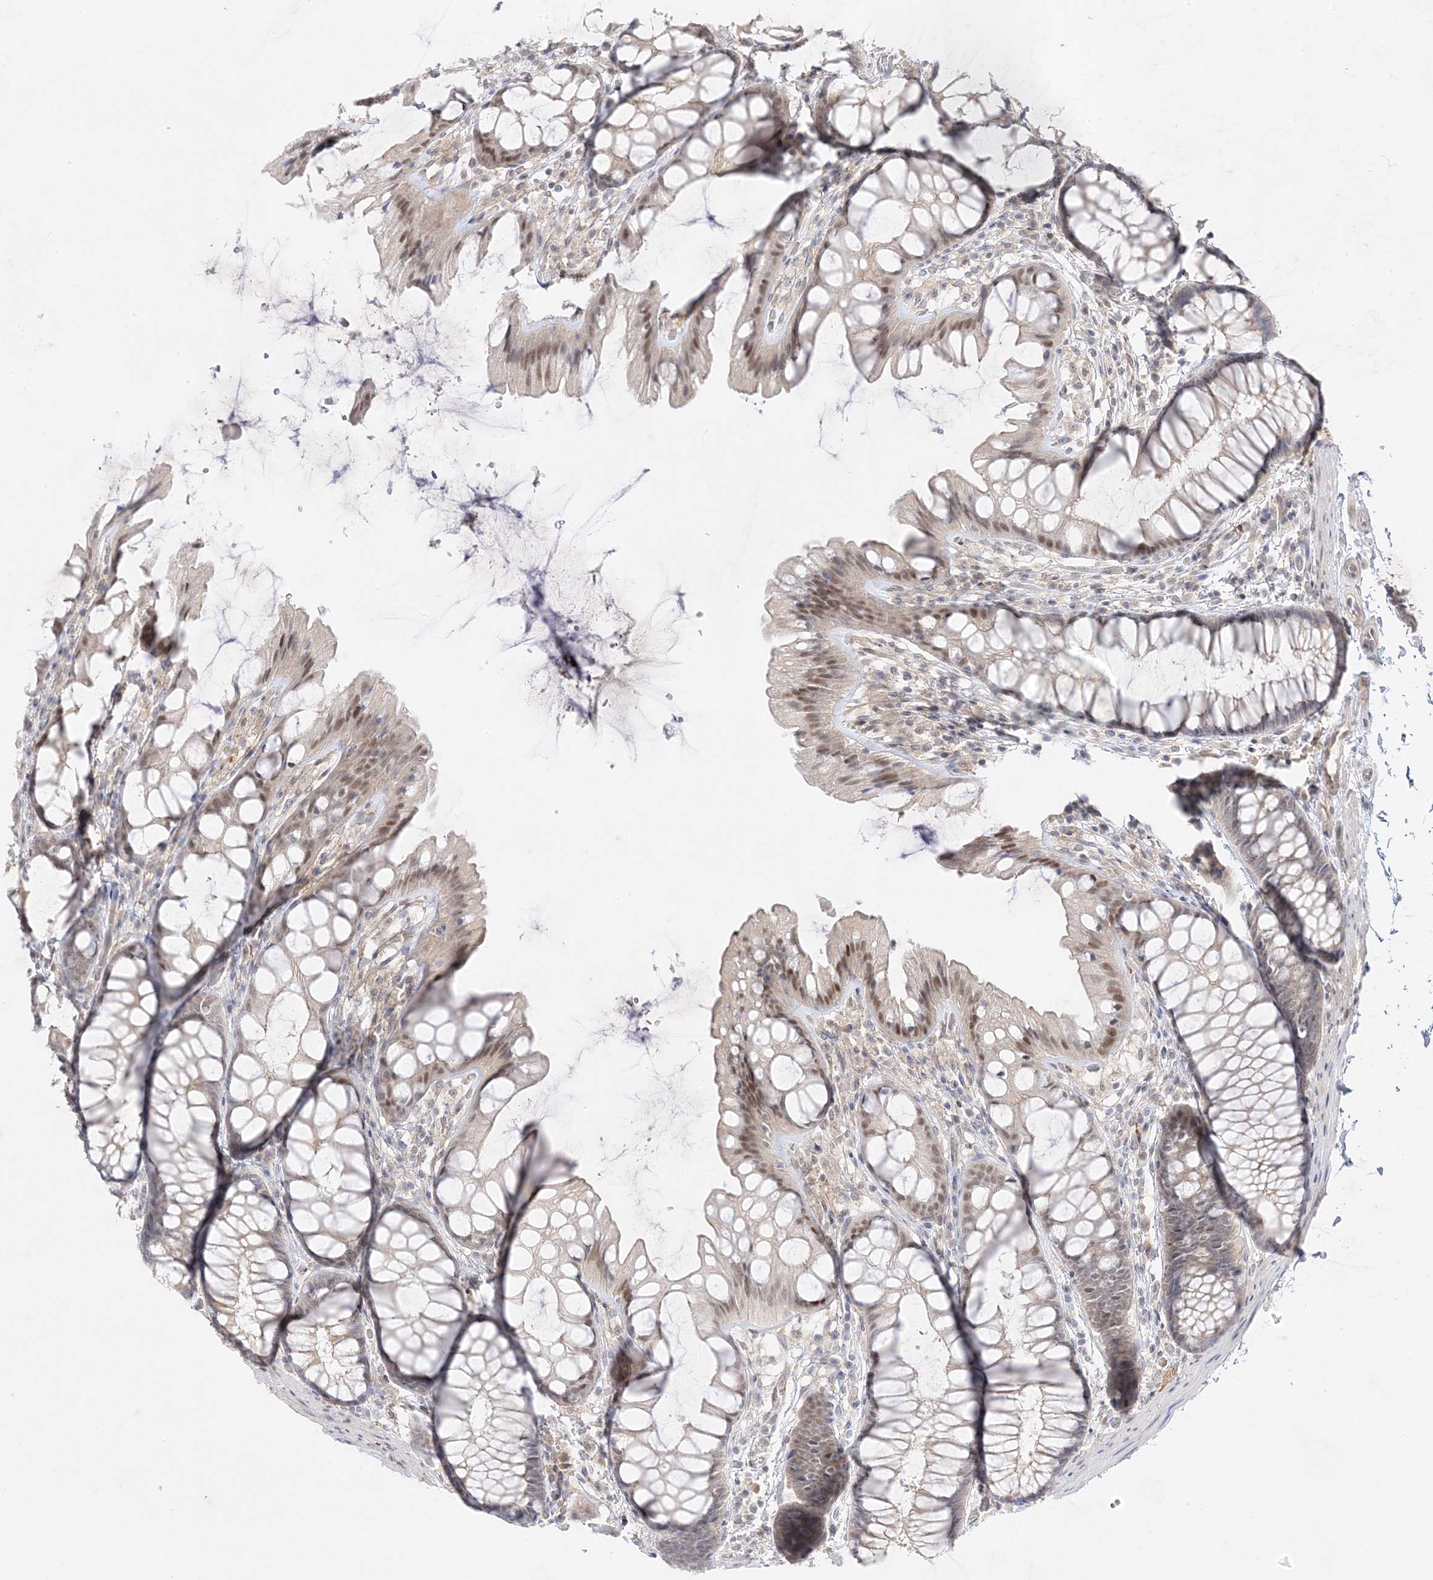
{"staining": {"intensity": "moderate", "quantity": "25%-75%", "location": "cytoplasmic/membranous"}, "tissue": "colon", "cell_type": "Endothelial cells", "image_type": "normal", "snomed": [{"axis": "morphology", "description": "Normal tissue, NOS"}, {"axis": "topography", "description": "Colon"}], "caption": "Endothelial cells exhibit medium levels of moderate cytoplasmic/membranous staining in approximately 25%-75% of cells in unremarkable human colon. (IHC, brightfield microscopy, high magnification).", "gene": "C2CD2", "patient": {"sex": "male", "age": 47}}